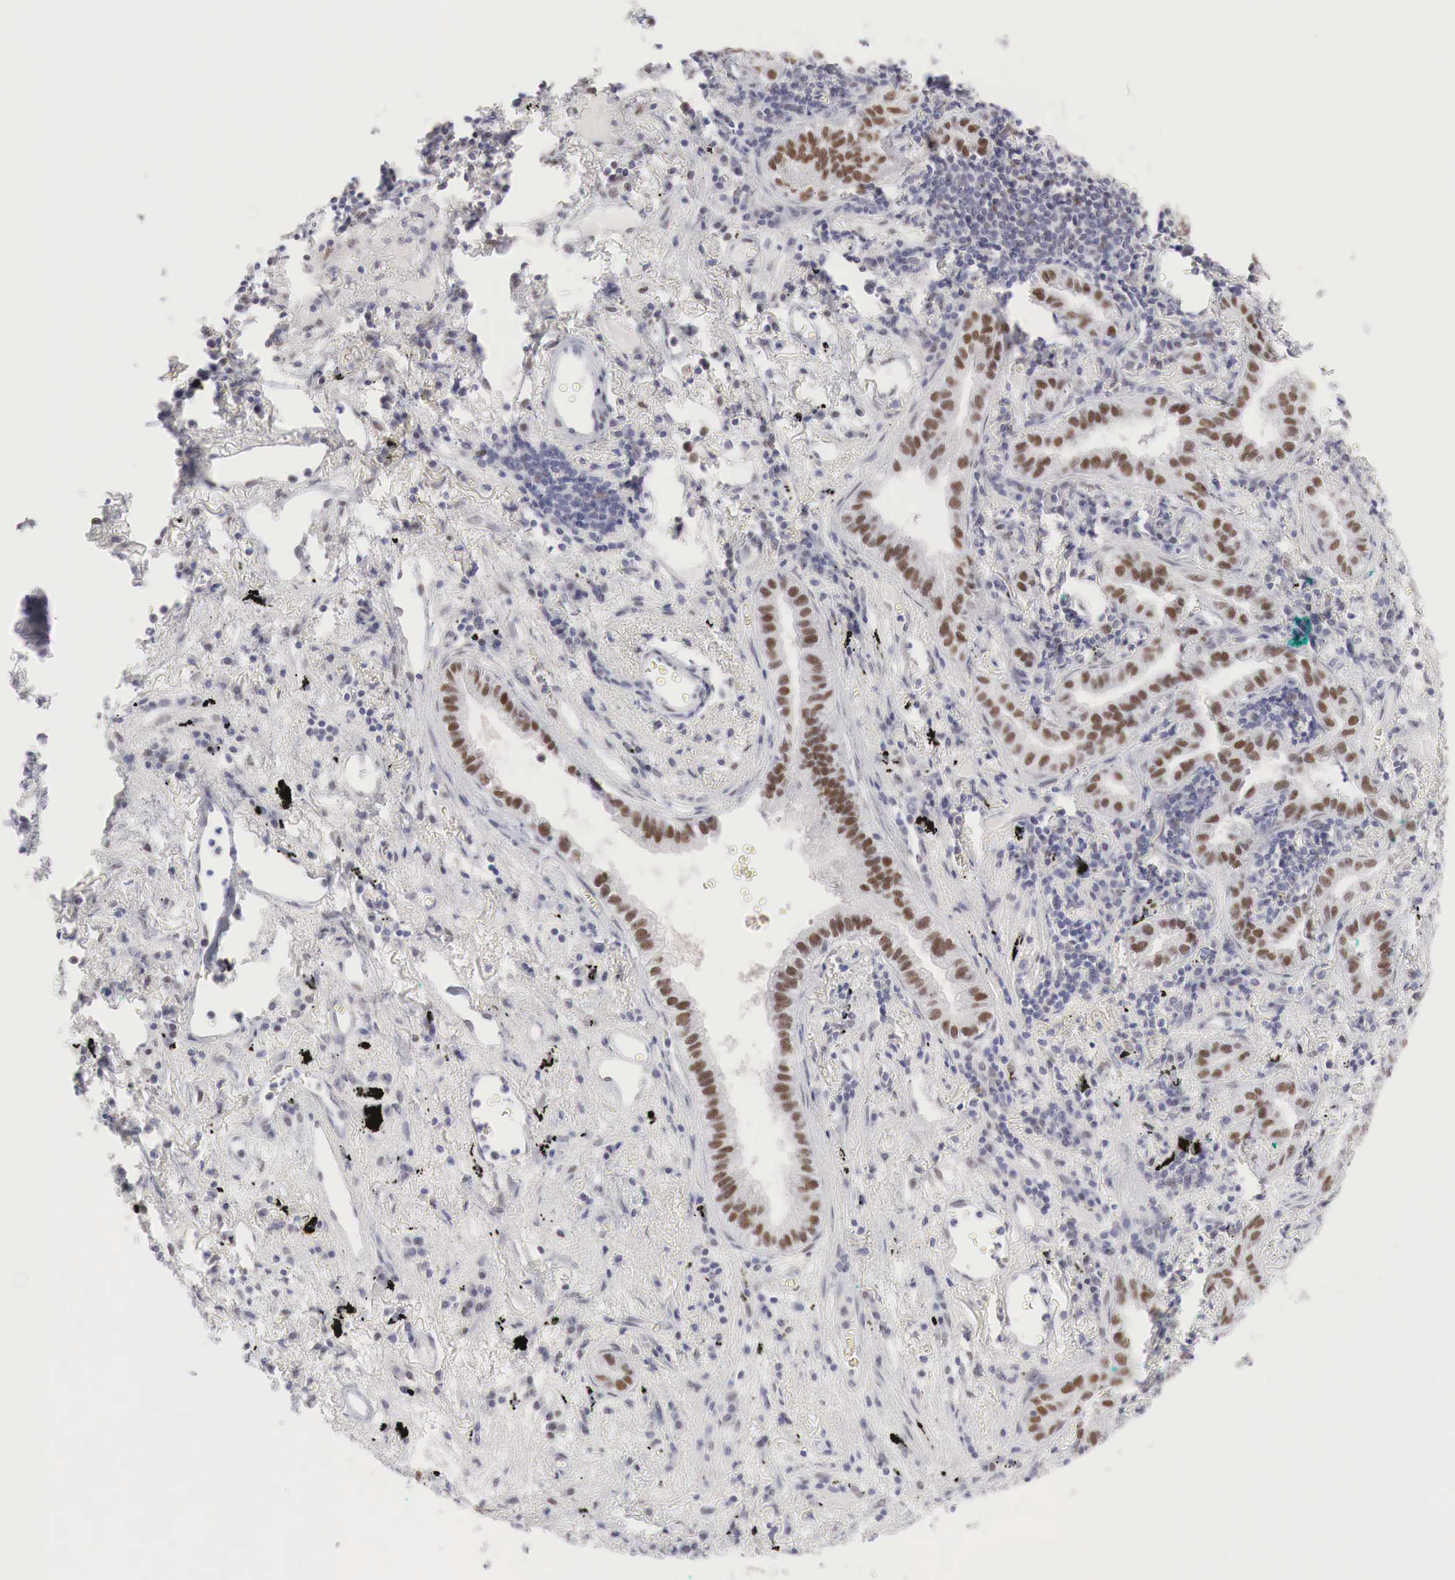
{"staining": {"intensity": "moderate", "quantity": ">75%", "location": "nuclear"}, "tissue": "lung cancer", "cell_type": "Tumor cells", "image_type": "cancer", "snomed": [{"axis": "morphology", "description": "Adenocarcinoma, NOS"}, {"axis": "topography", "description": "Lung"}], "caption": "Protein staining demonstrates moderate nuclear positivity in approximately >75% of tumor cells in lung cancer (adenocarcinoma).", "gene": "FOXP2", "patient": {"sex": "female", "age": 50}}